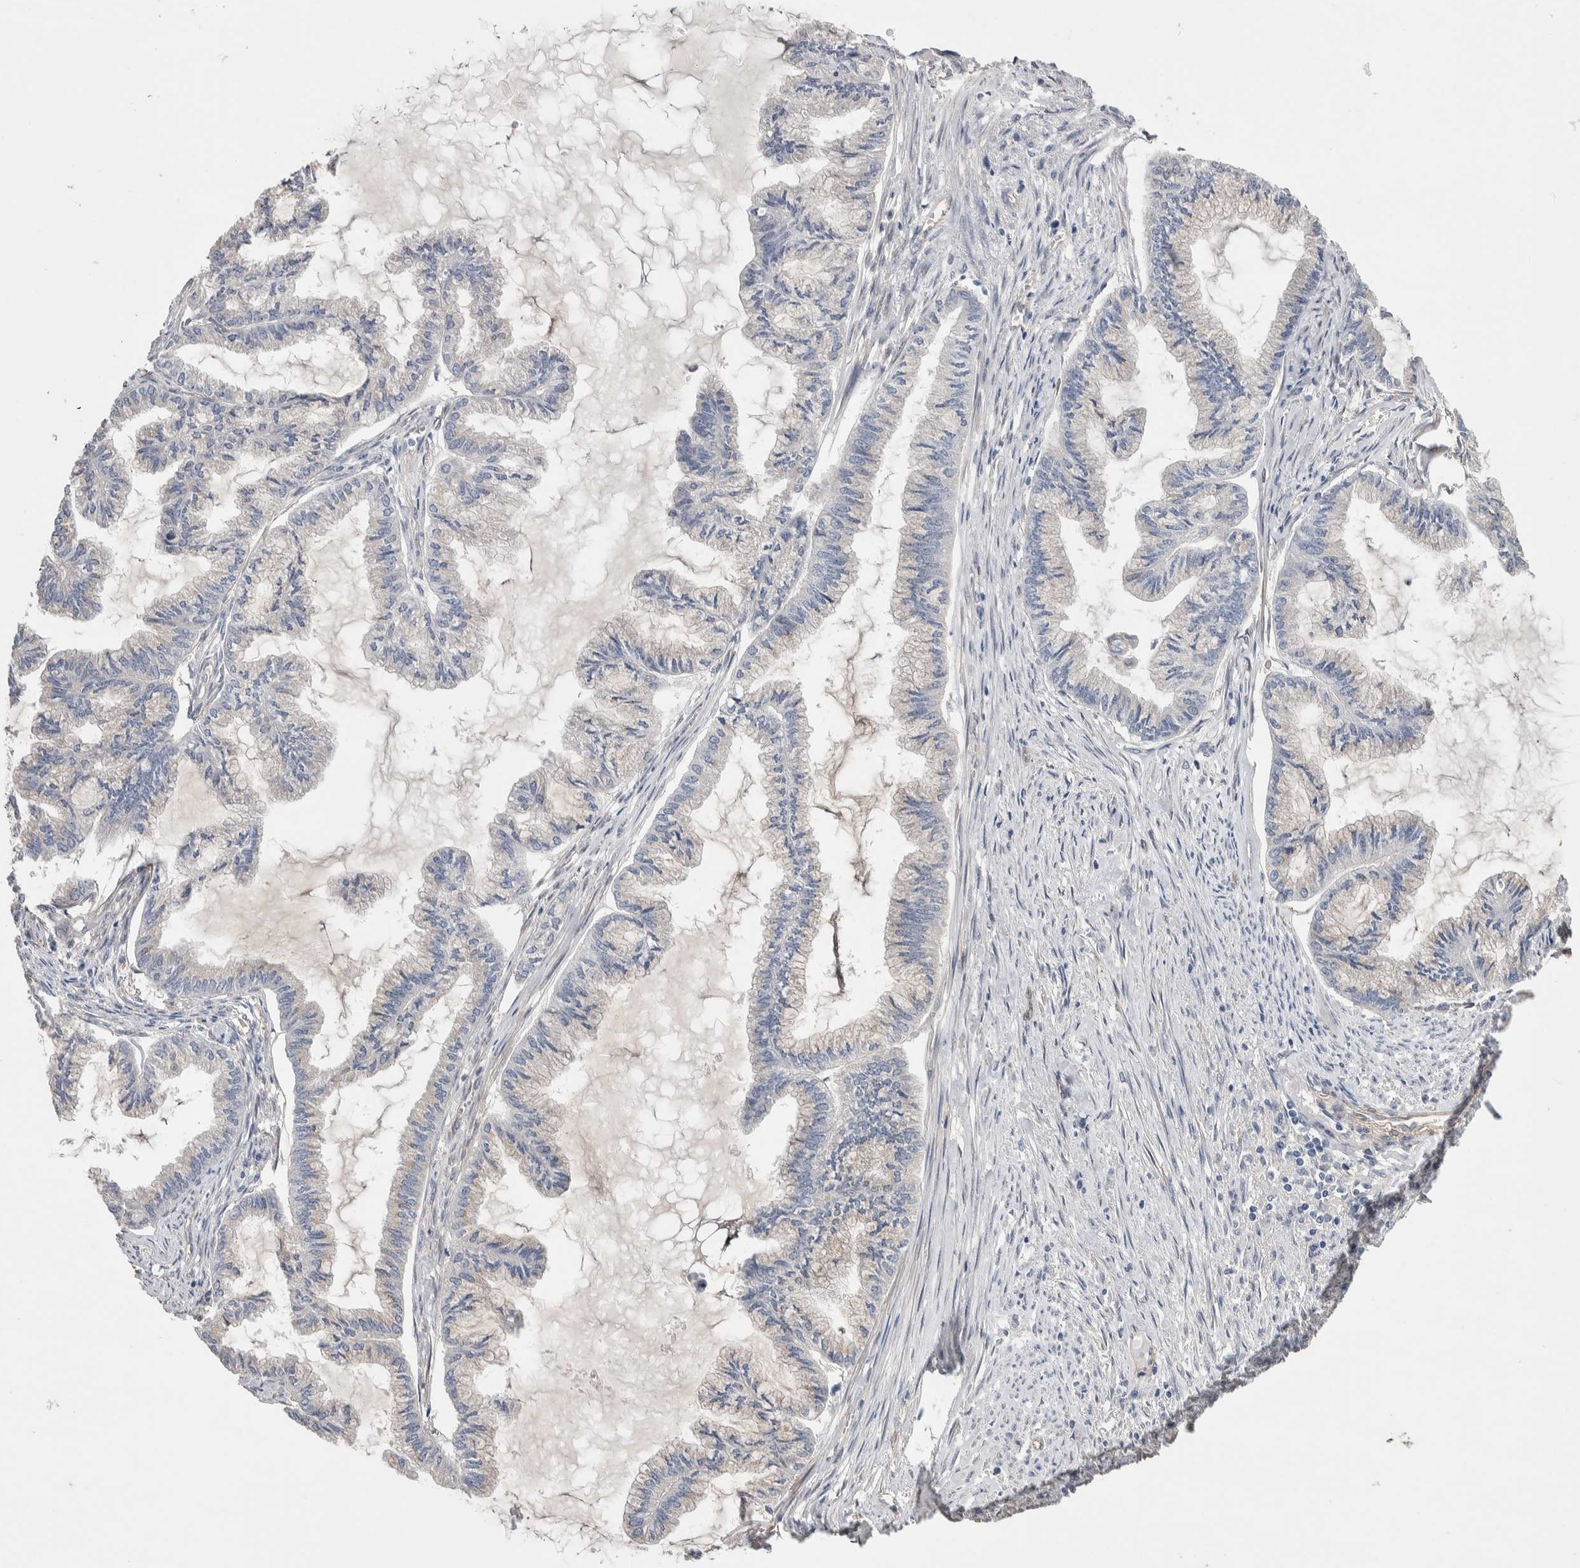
{"staining": {"intensity": "negative", "quantity": "none", "location": "none"}, "tissue": "endometrial cancer", "cell_type": "Tumor cells", "image_type": "cancer", "snomed": [{"axis": "morphology", "description": "Adenocarcinoma, NOS"}, {"axis": "topography", "description": "Endometrium"}], "caption": "IHC image of neoplastic tissue: endometrial cancer stained with DAB demonstrates no significant protein staining in tumor cells. (Stains: DAB immunohistochemistry (IHC) with hematoxylin counter stain, Microscopy: brightfield microscopy at high magnification).", "gene": "GCNA", "patient": {"sex": "female", "age": 86}}